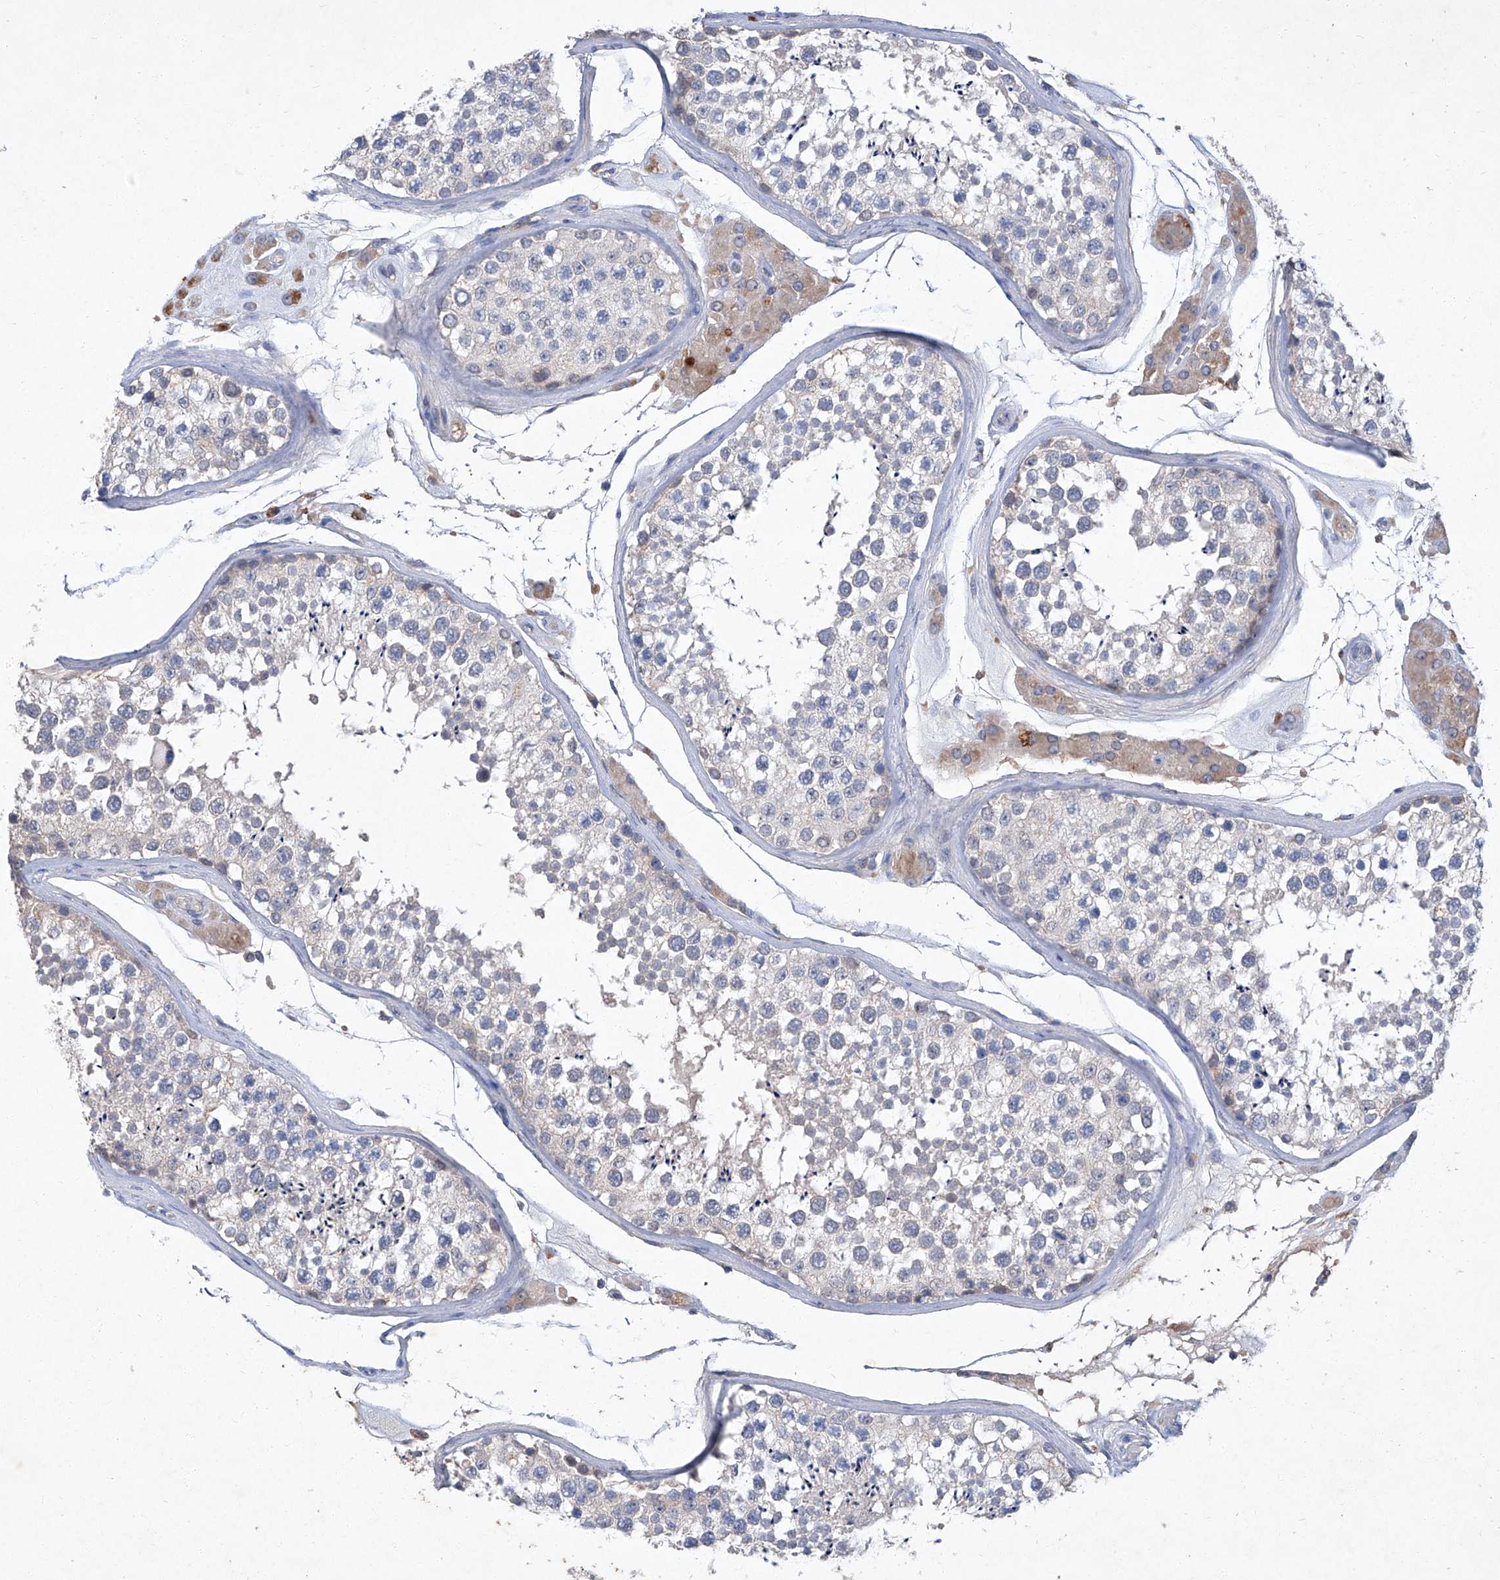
{"staining": {"intensity": "weak", "quantity": "<25%", "location": "cytoplasmic/membranous"}, "tissue": "testis", "cell_type": "Cells in seminiferous ducts", "image_type": "normal", "snomed": [{"axis": "morphology", "description": "Normal tissue, NOS"}, {"axis": "topography", "description": "Testis"}], "caption": "Immunohistochemistry (IHC) micrograph of unremarkable testis: human testis stained with DAB (3,3'-diaminobenzidine) shows no significant protein positivity in cells in seminiferous ducts.", "gene": "SBK2", "patient": {"sex": "male", "age": 46}}